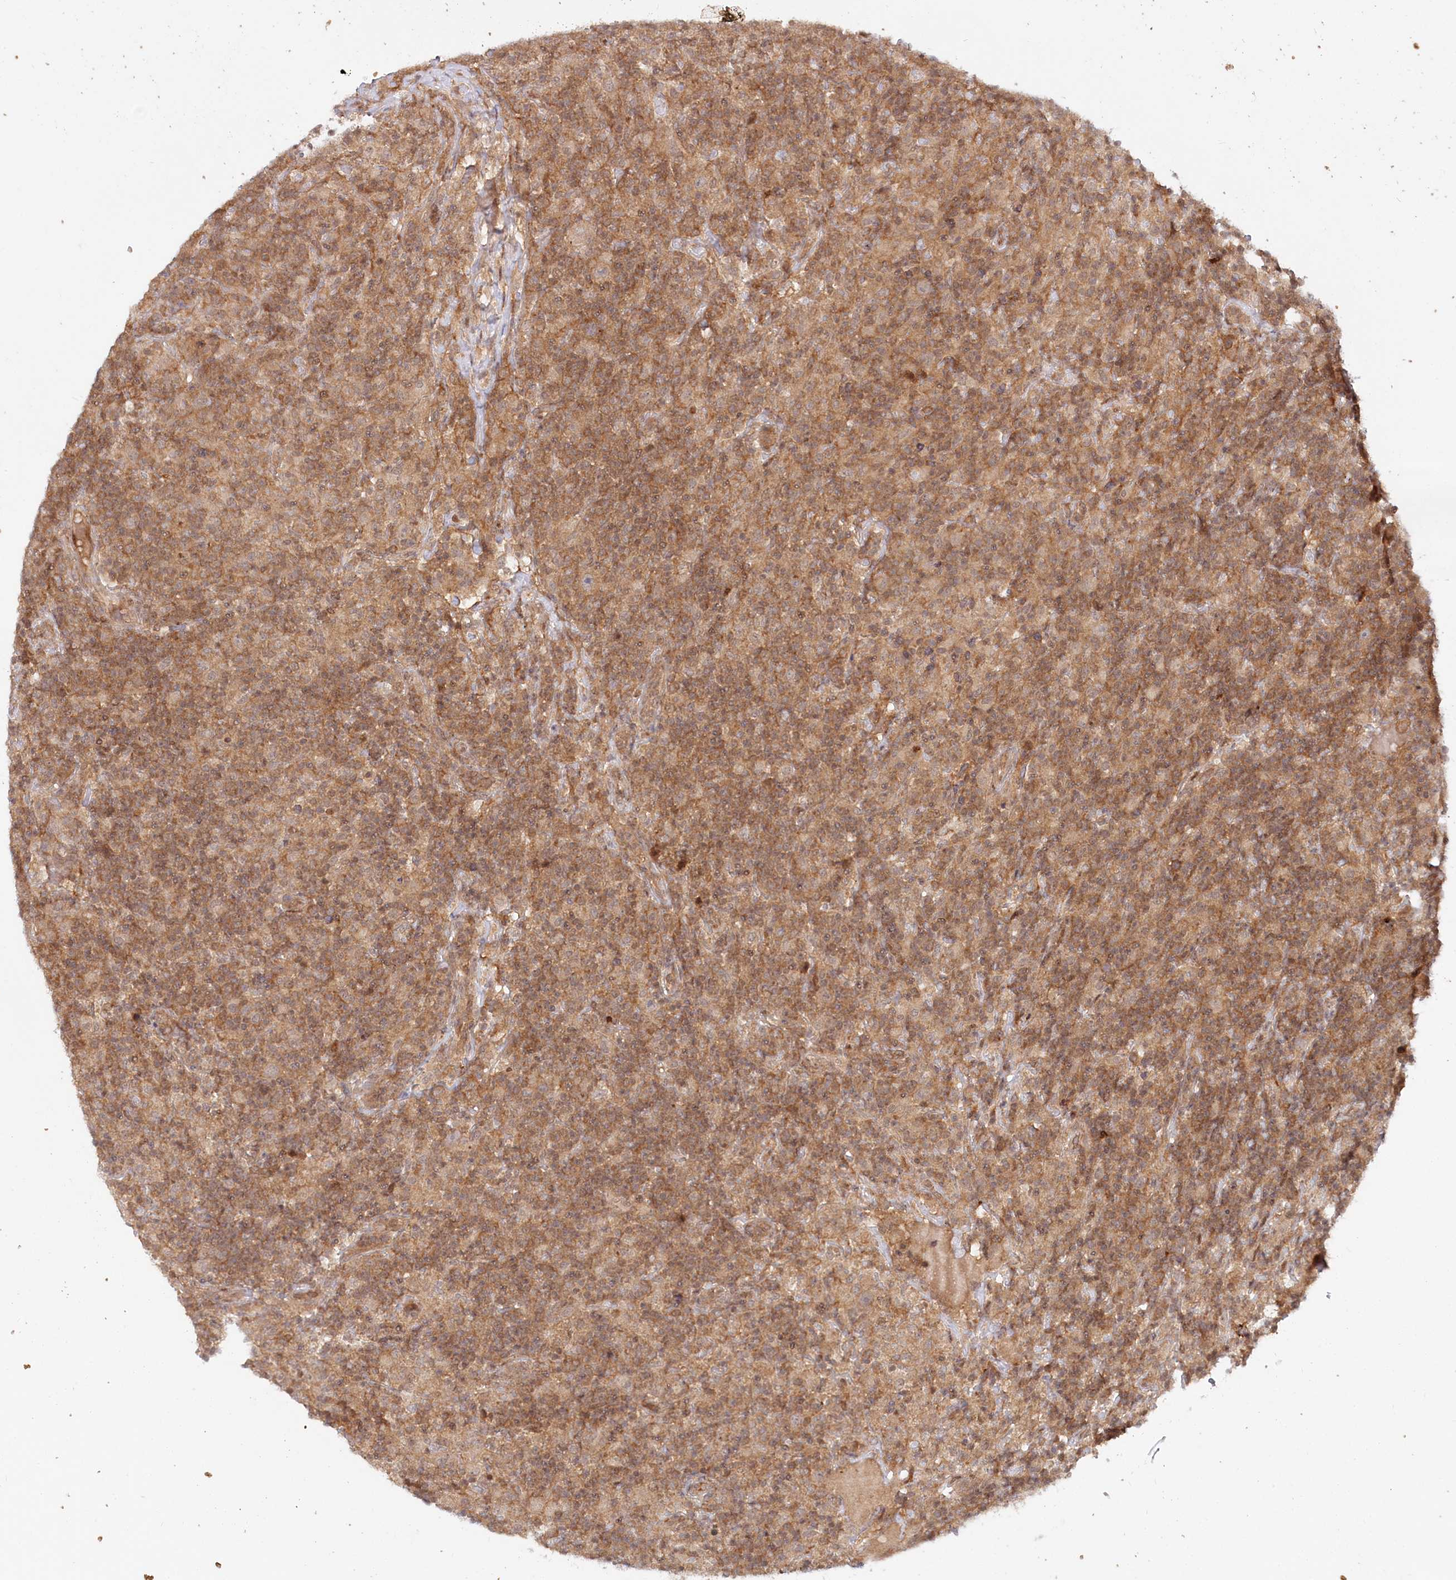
{"staining": {"intensity": "moderate", "quantity": ">75%", "location": "cytoplasmic/membranous"}, "tissue": "lymphoma", "cell_type": "Tumor cells", "image_type": "cancer", "snomed": [{"axis": "morphology", "description": "Hodgkin's disease, NOS"}, {"axis": "topography", "description": "Lymph node"}], "caption": "A brown stain labels moderate cytoplasmic/membranous expression of a protein in Hodgkin's disease tumor cells. The staining is performed using DAB (3,3'-diaminobenzidine) brown chromogen to label protein expression. The nuclei are counter-stained blue using hematoxylin.", "gene": "CCDC65", "patient": {"sex": "male", "age": 70}}